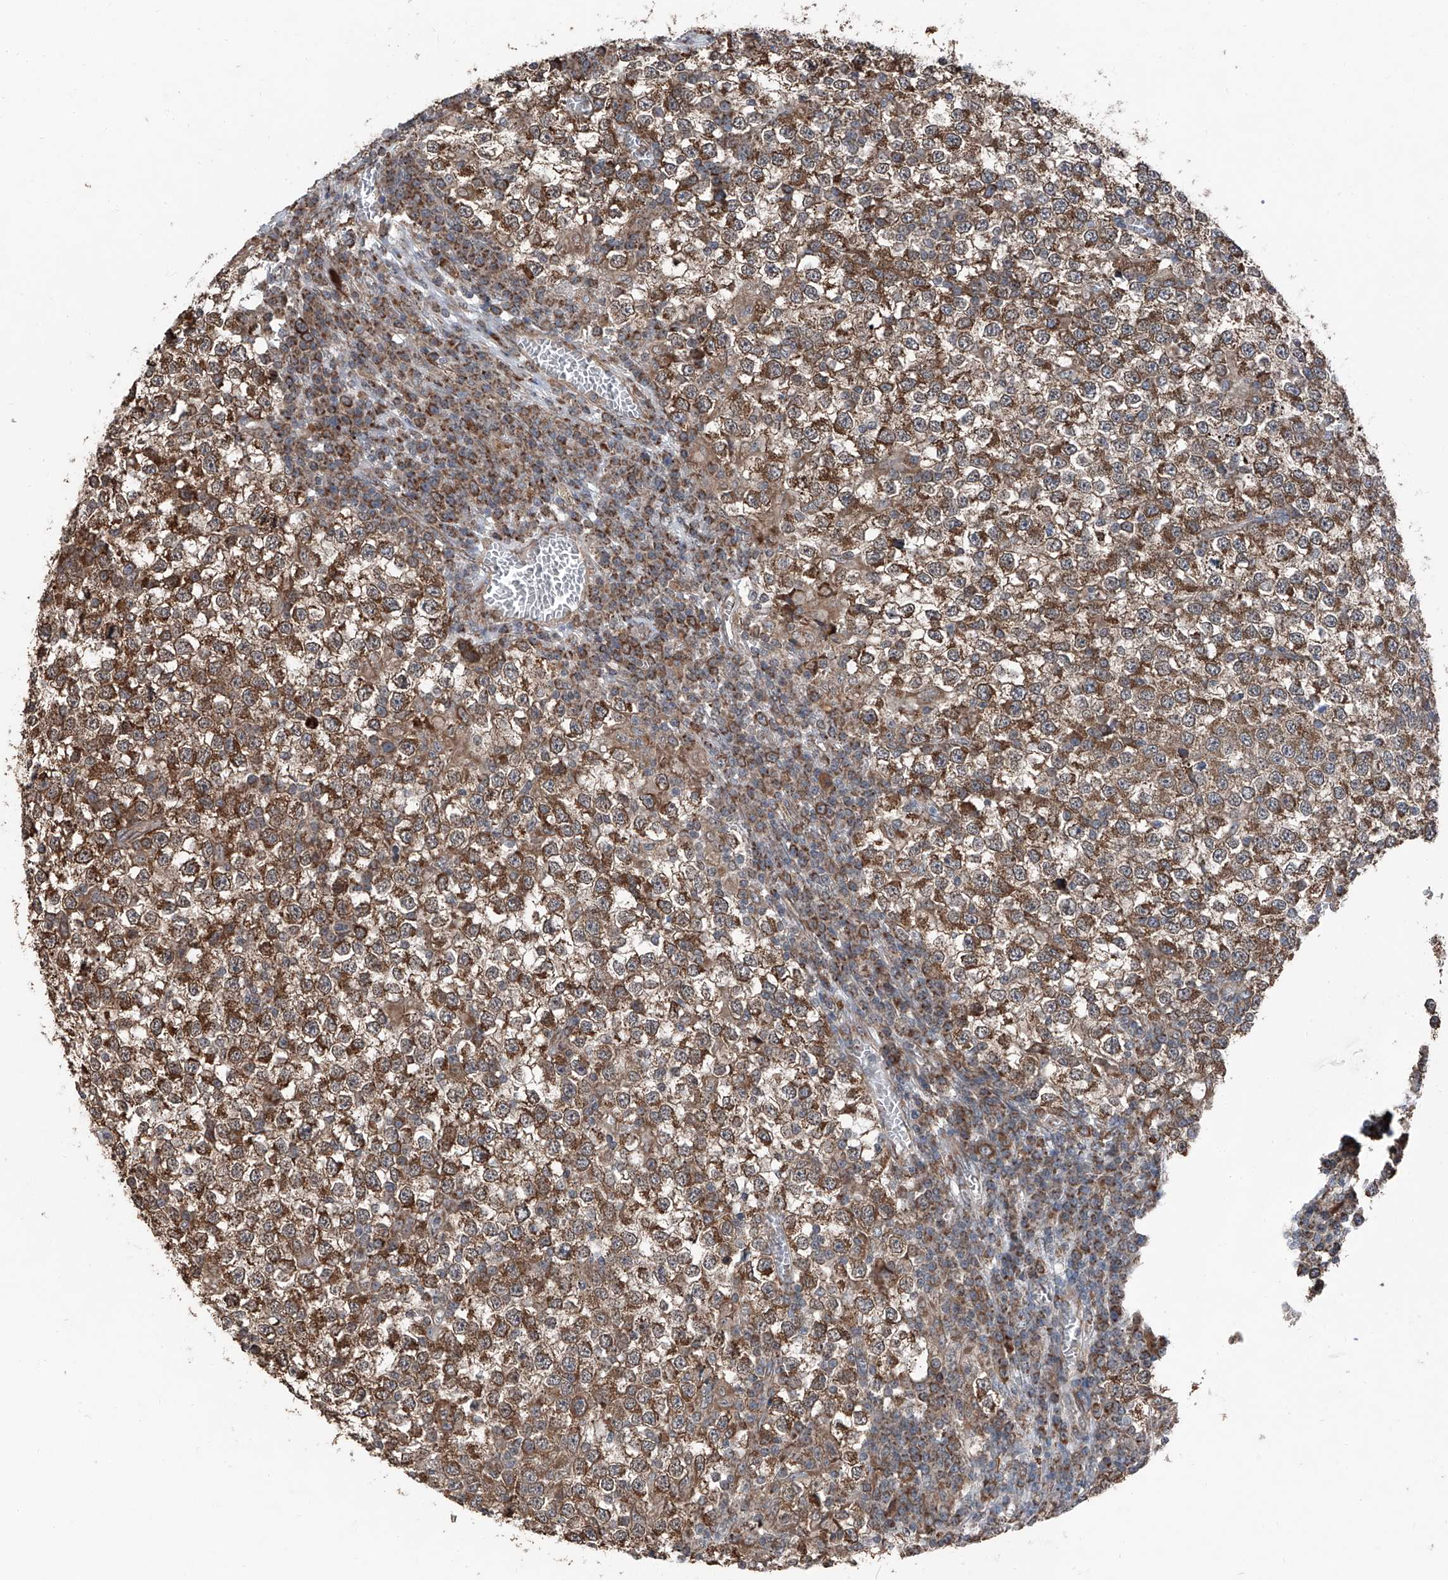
{"staining": {"intensity": "moderate", "quantity": ">75%", "location": "cytoplasmic/membranous"}, "tissue": "testis cancer", "cell_type": "Tumor cells", "image_type": "cancer", "snomed": [{"axis": "morphology", "description": "Seminoma, NOS"}, {"axis": "topography", "description": "Testis"}], "caption": "A micrograph of human testis cancer stained for a protein demonstrates moderate cytoplasmic/membranous brown staining in tumor cells.", "gene": "LIMK1", "patient": {"sex": "male", "age": 65}}